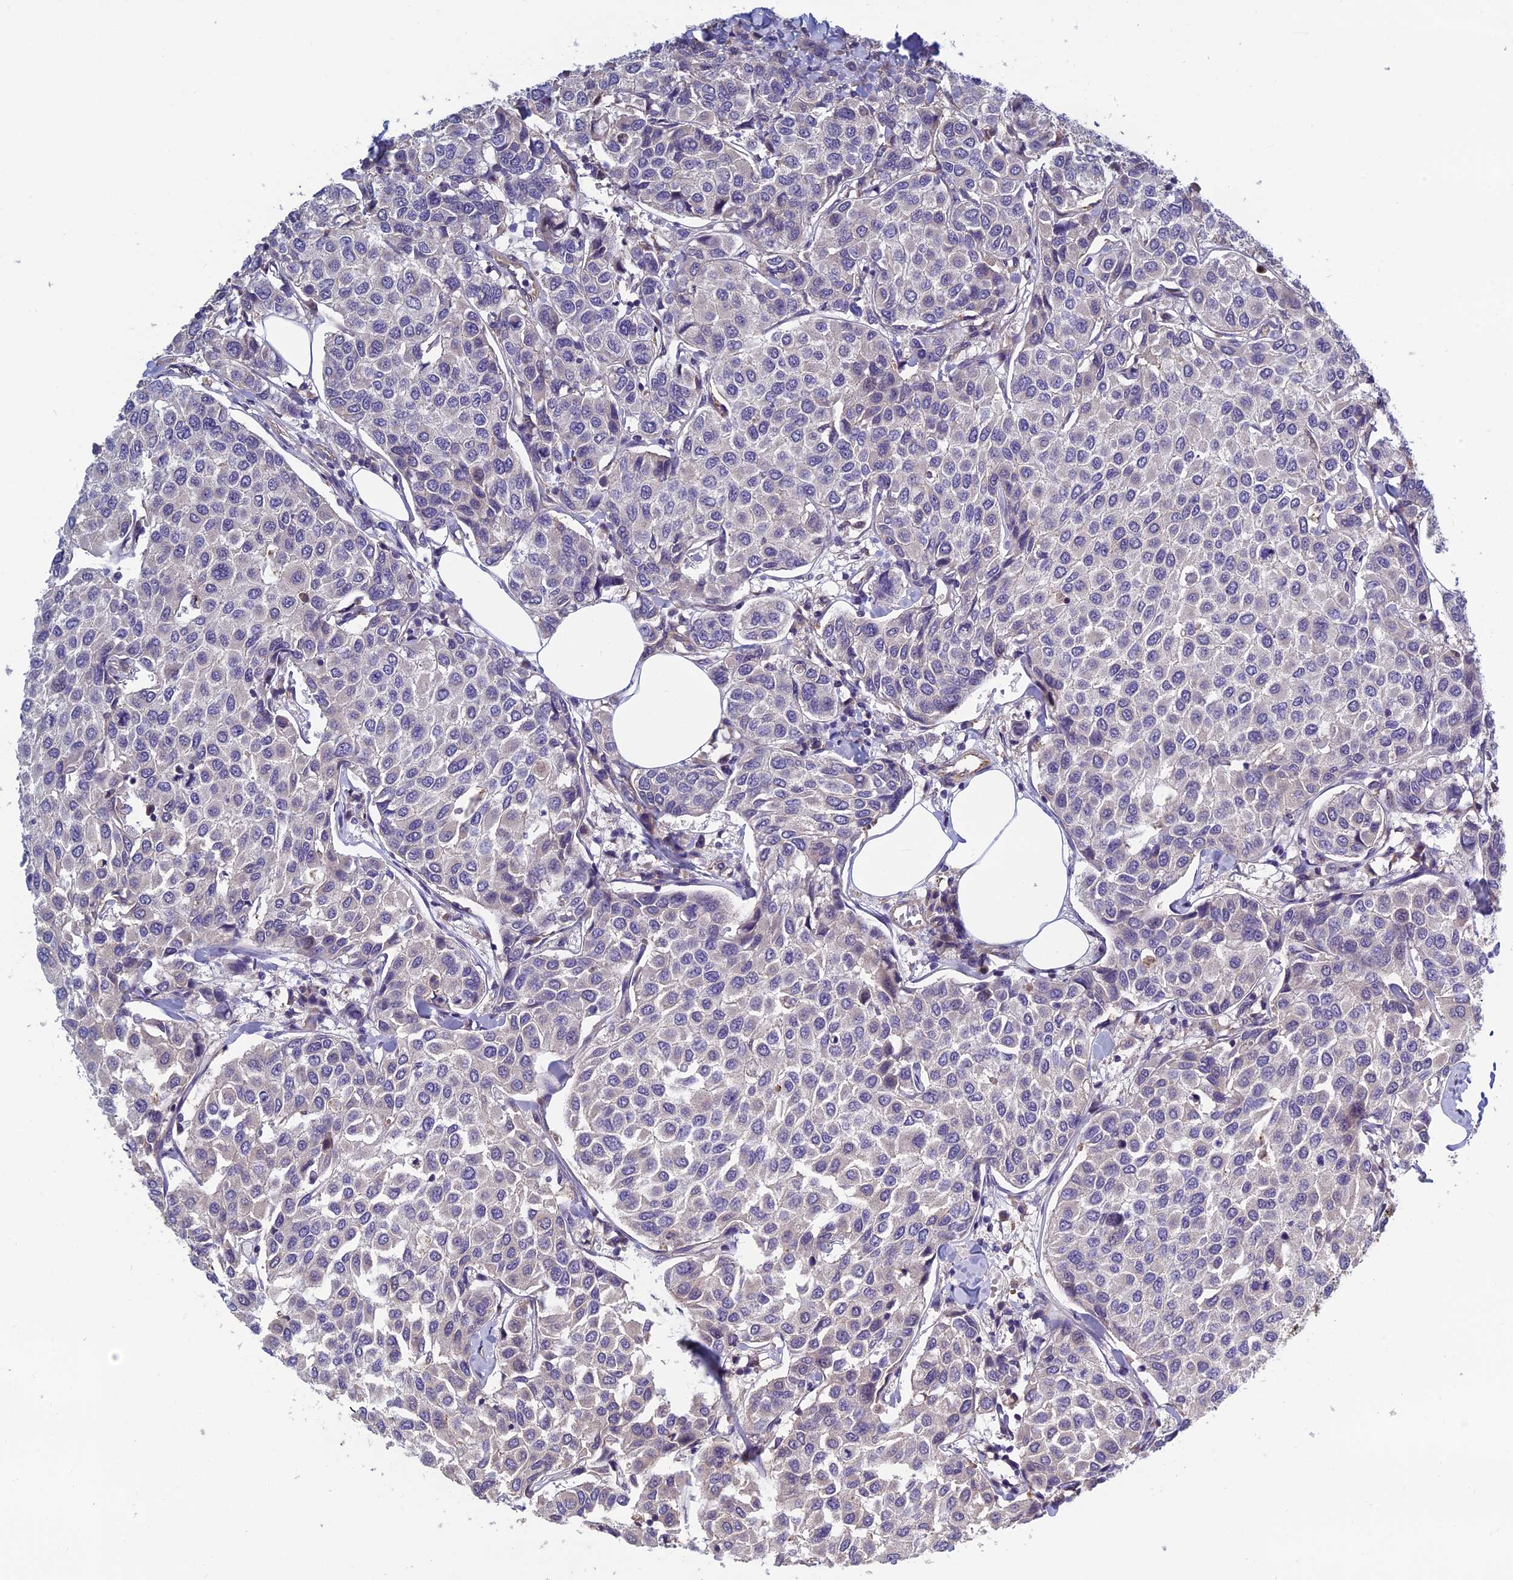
{"staining": {"intensity": "negative", "quantity": "none", "location": "none"}, "tissue": "breast cancer", "cell_type": "Tumor cells", "image_type": "cancer", "snomed": [{"axis": "morphology", "description": "Duct carcinoma"}, {"axis": "topography", "description": "Breast"}], "caption": "An image of human breast intraductal carcinoma is negative for staining in tumor cells.", "gene": "HECA", "patient": {"sex": "female", "age": 55}}